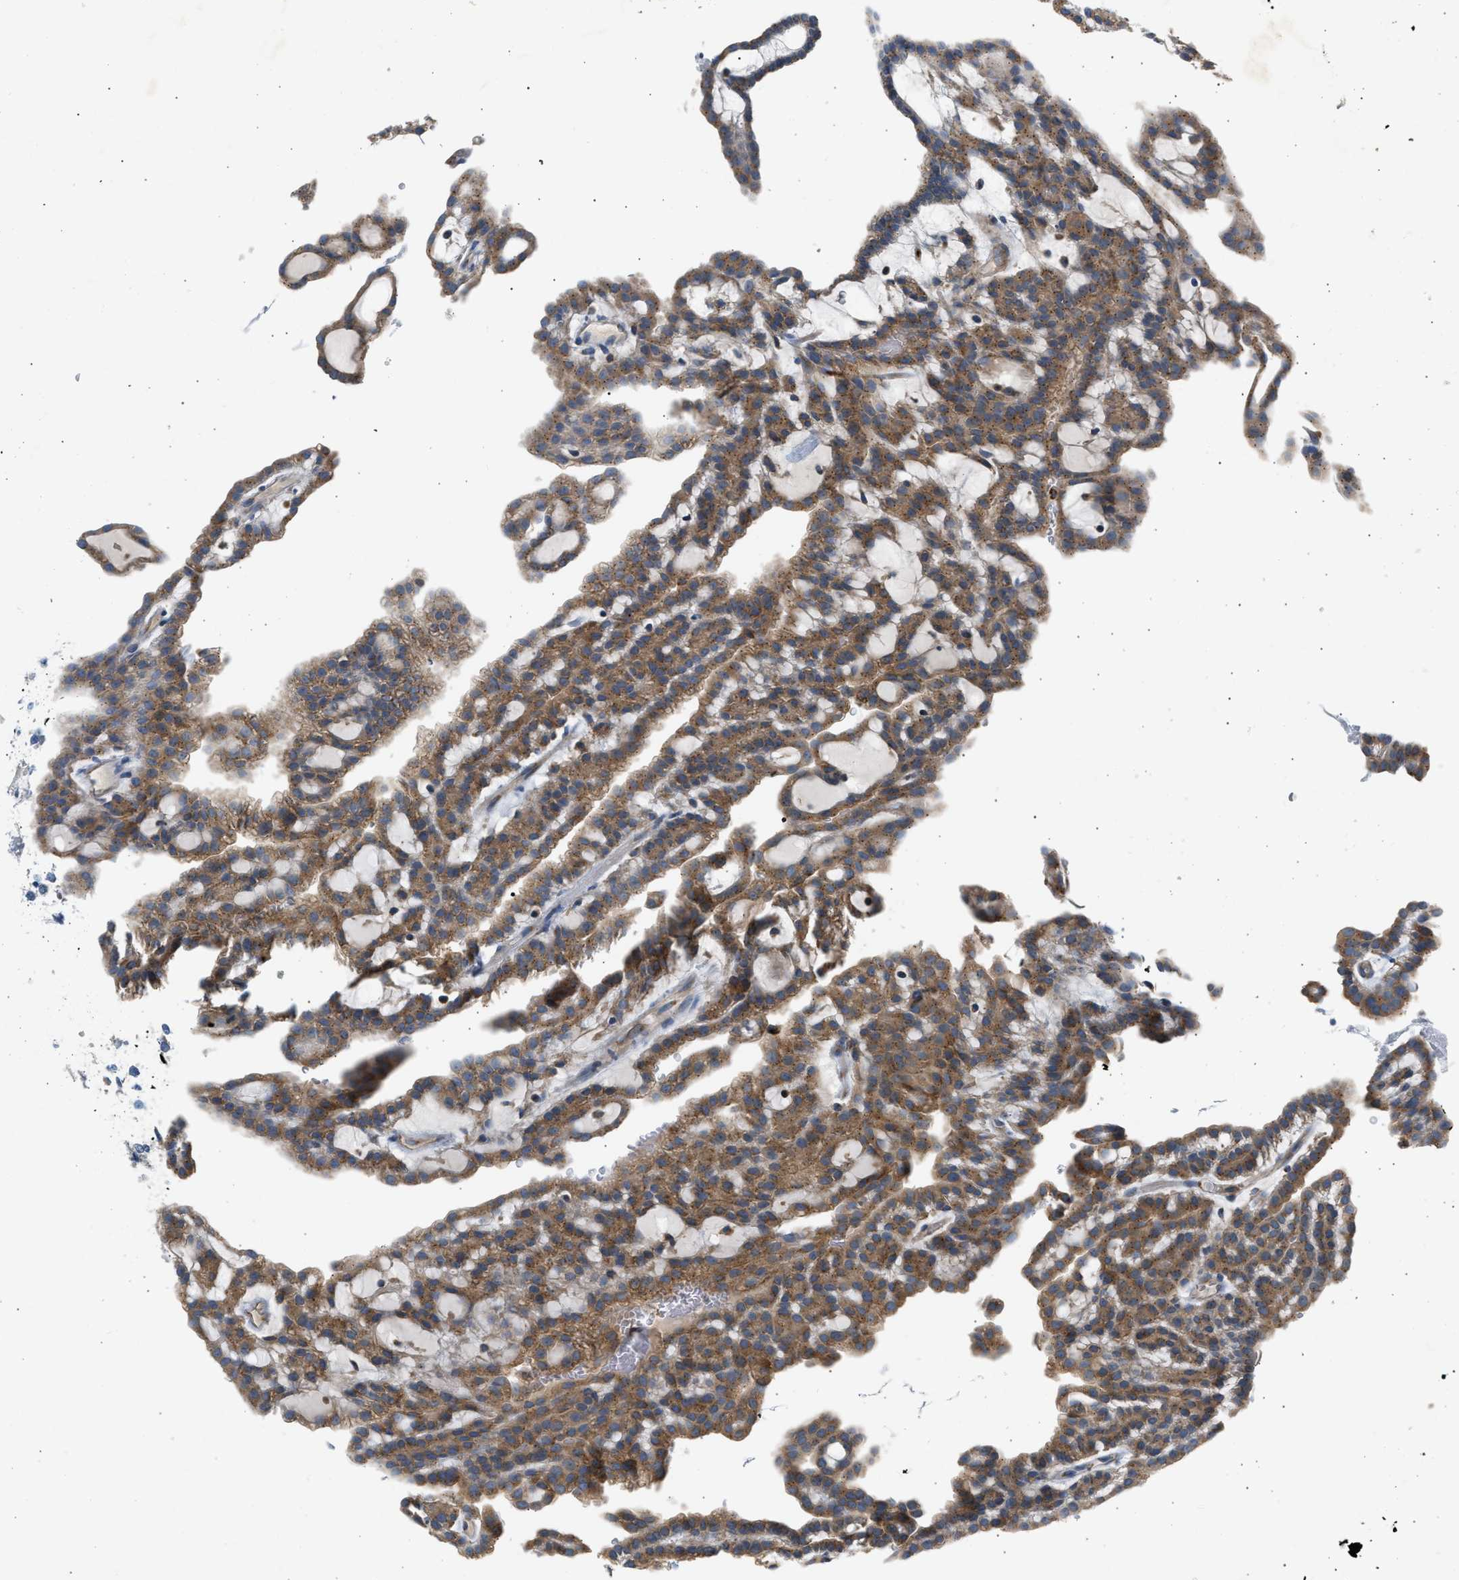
{"staining": {"intensity": "moderate", "quantity": ">75%", "location": "cytoplasmic/membranous"}, "tissue": "renal cancer", "cell_type": "Tumor cells", "image_type": "cancer", "snomed": [{"axis": "morphology", "description": "Adenocarcinoma, NOS"}, {"axis": "topography", "description": "Kidney"}], "caption": "DAB (3,3'-diaminobenzidine) immunohistochemical staining of adenocarcinoma (renal) exhibits moderate cytoplasmic/membranous protein positivity in about >75% of tumor cells.", "gene": "TRIM50", "patient": {"sex": "male", "age": 63}}